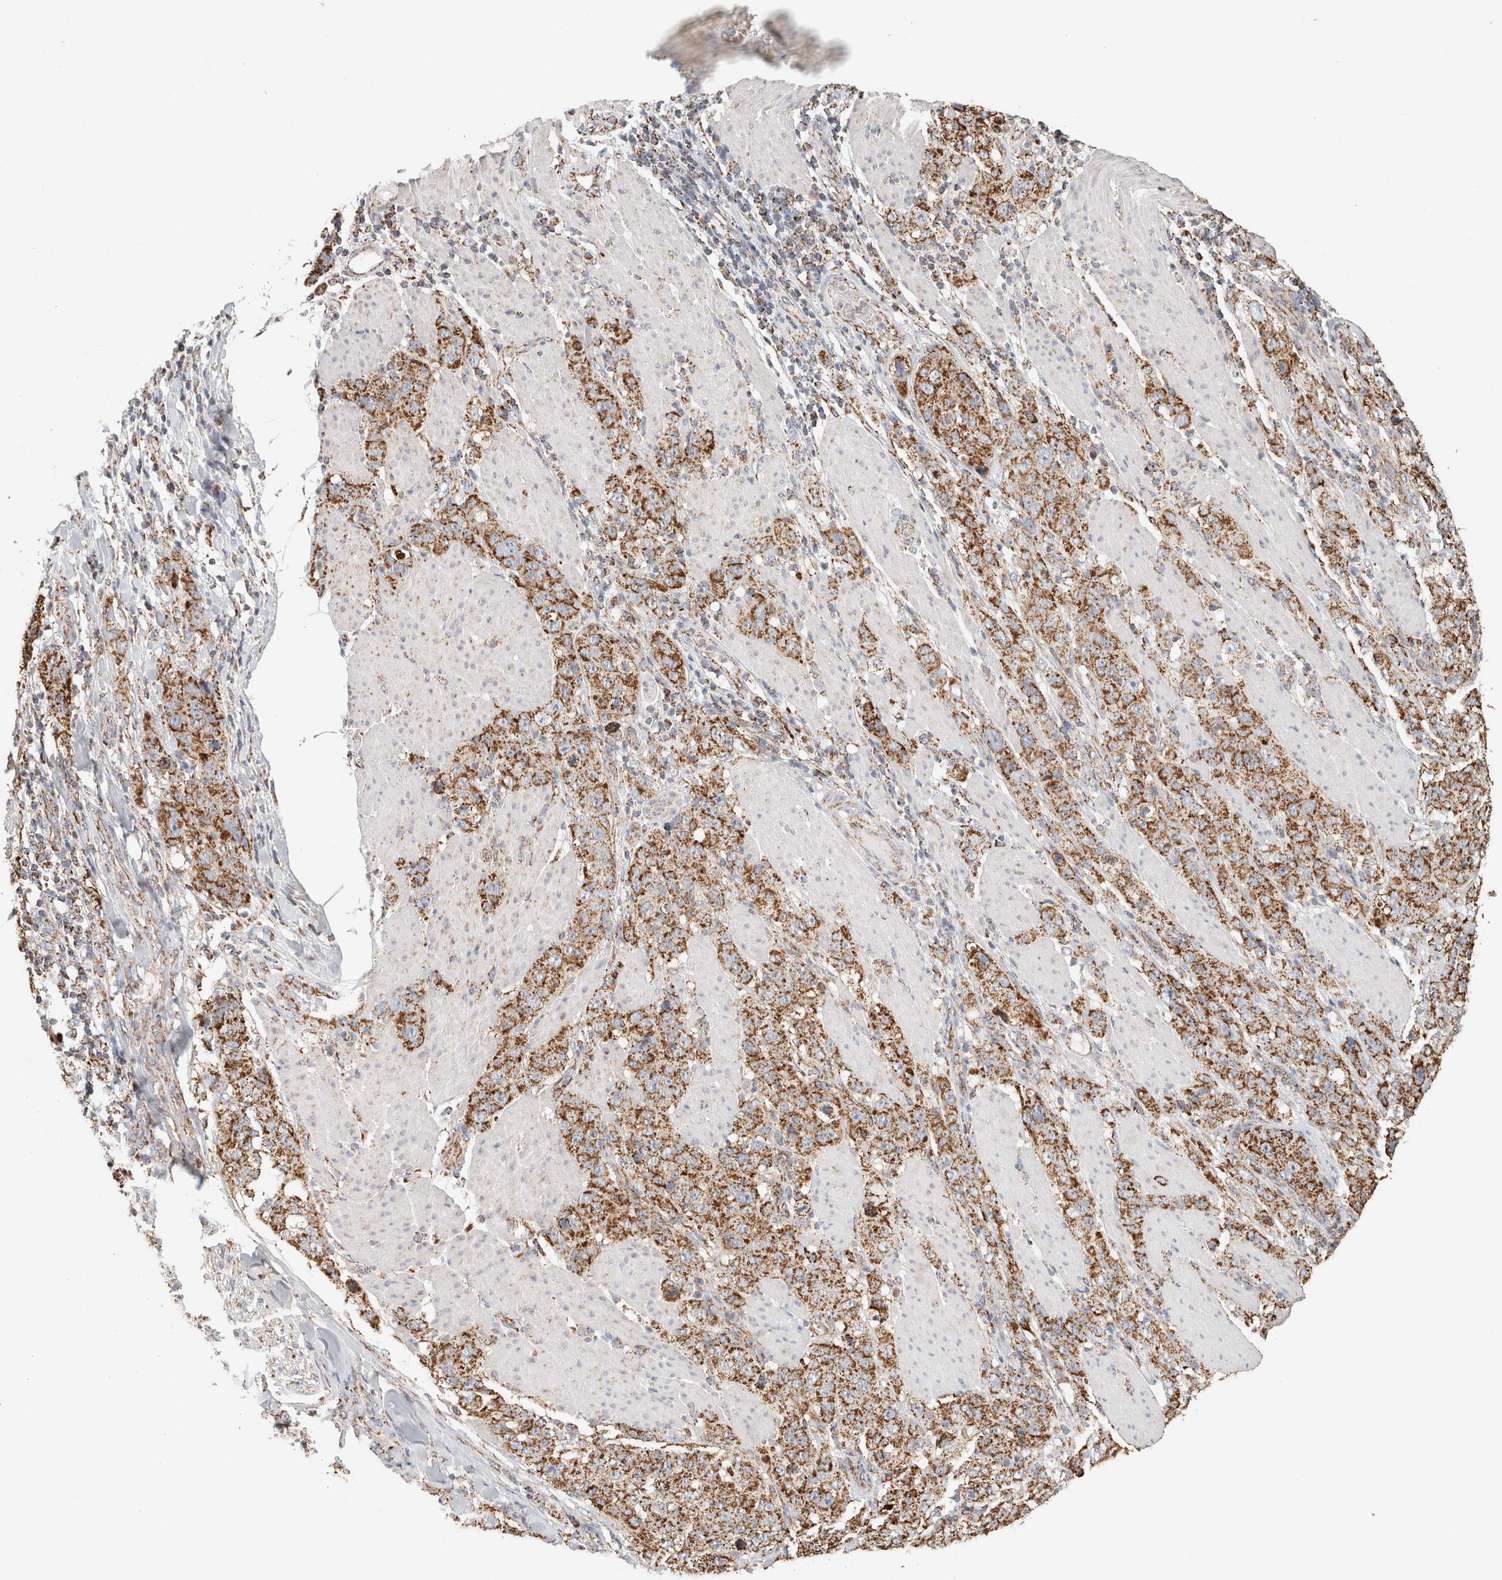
{"staining": {"intensity": "moderate", "quantity": ">75%", "location": "cytoplasmic/membranous"}, "tissue": "stomach cancer", "cell_type": "Tumor cells", "image_type": "cancer", "snomed": [{"axis": "morphology", "description": "Adenocarcinoma, NOS"}, {"axis": "topography", "description": "Stomach"}], "caption": "A histopathology image of stomach cancer (adenocarcinoma) stained for a protein demonstrates moderate cytoplasmic/membranous brown staining in tumor cells.", "gene": "C1QBP", "patient": {"sex": "male", "age": 48}}